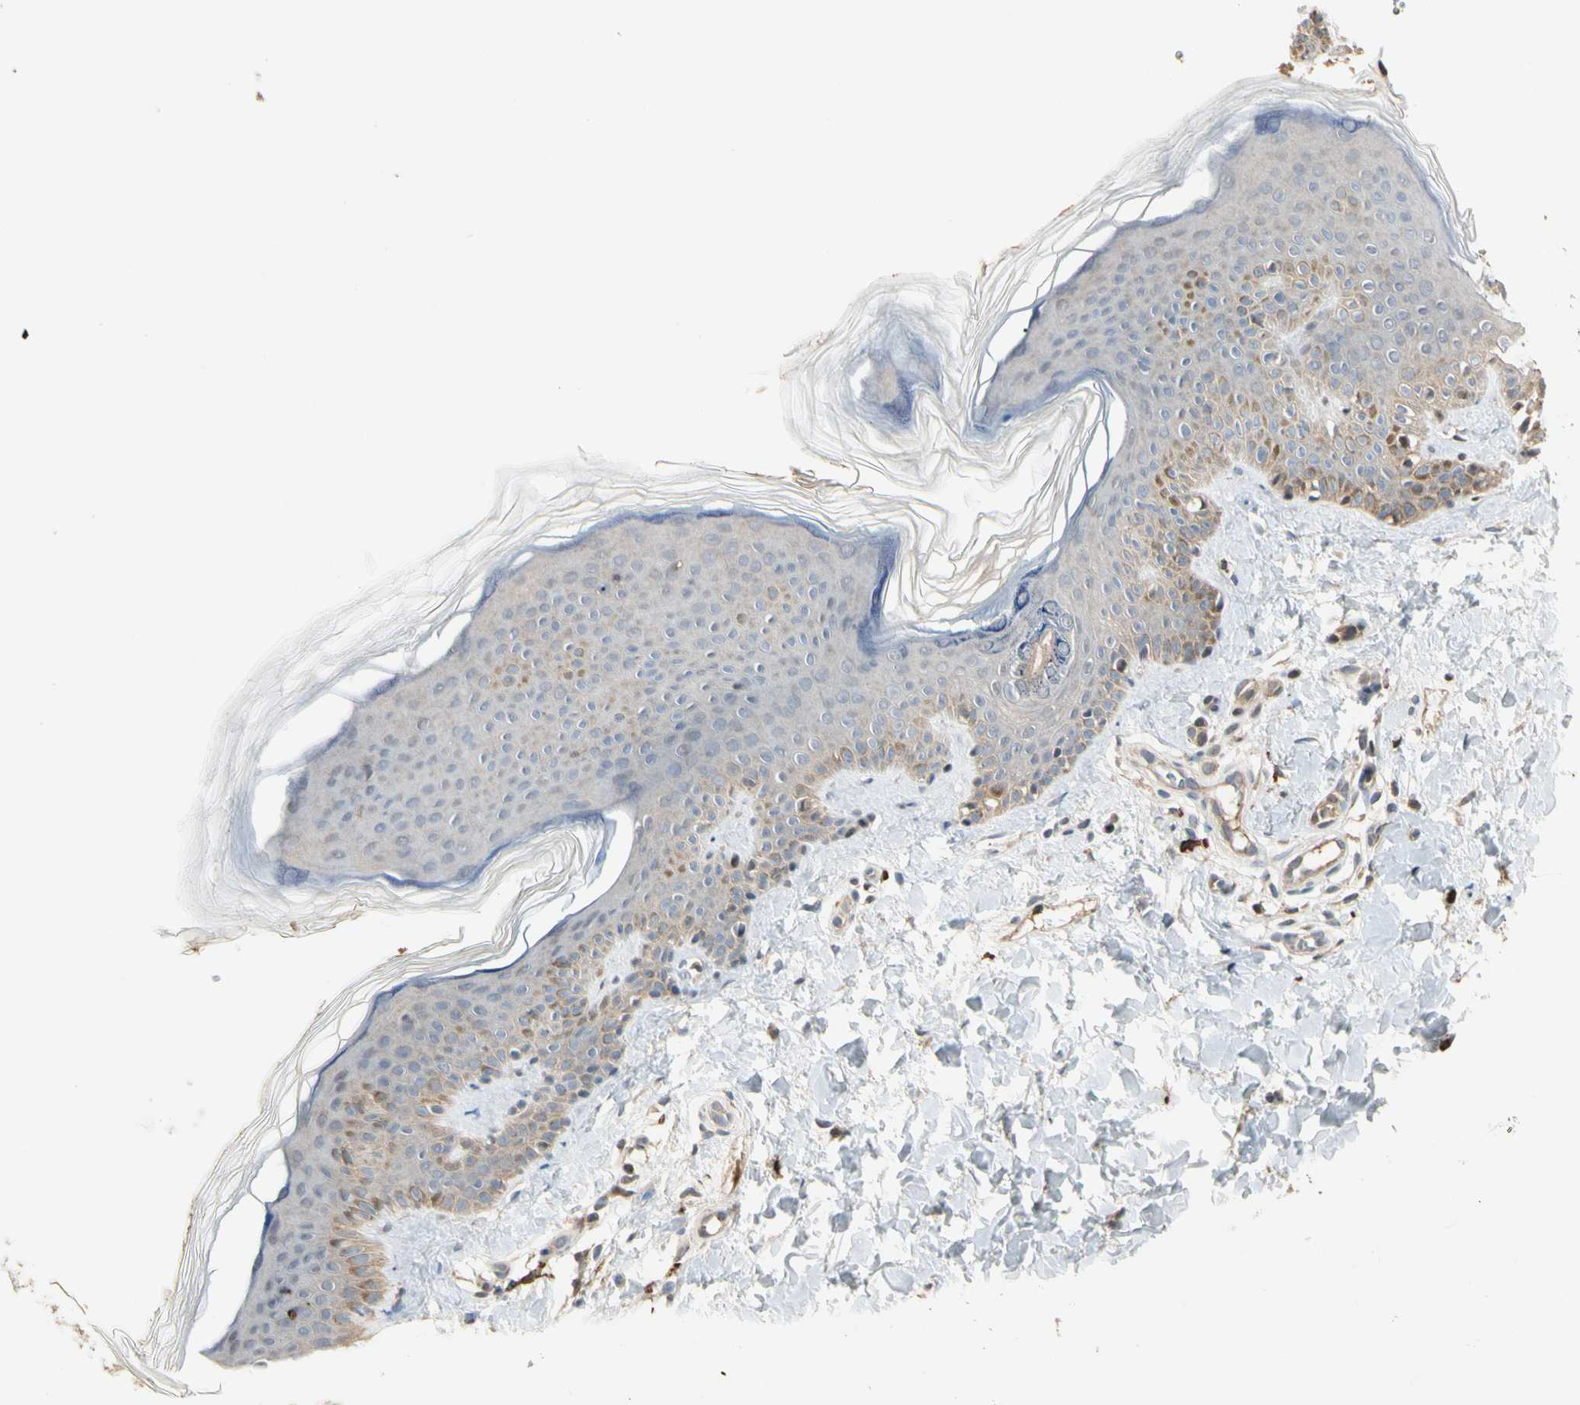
{"staining": {"intensity": "weak", "quantity": ">75%", "location": "cytoplasmic/membranous"}, "tissue": "skin", "cell_type": "Fibroblasts", "image_type": "normal", "snomed": [{"axis": "morphology", "description": "Normal tissue, NOS"}, {"axis": "topography", "description": "Skin"}], "caption": "Protein staining displays weak cytoplasmic/membranous staining in about >75% of fibroblasts in normal skin. (DAB = brown stain, brightfield microscopy at high magnification).", "gene": "ATG4C", "patient": {"sex": "male", "age": 16}}